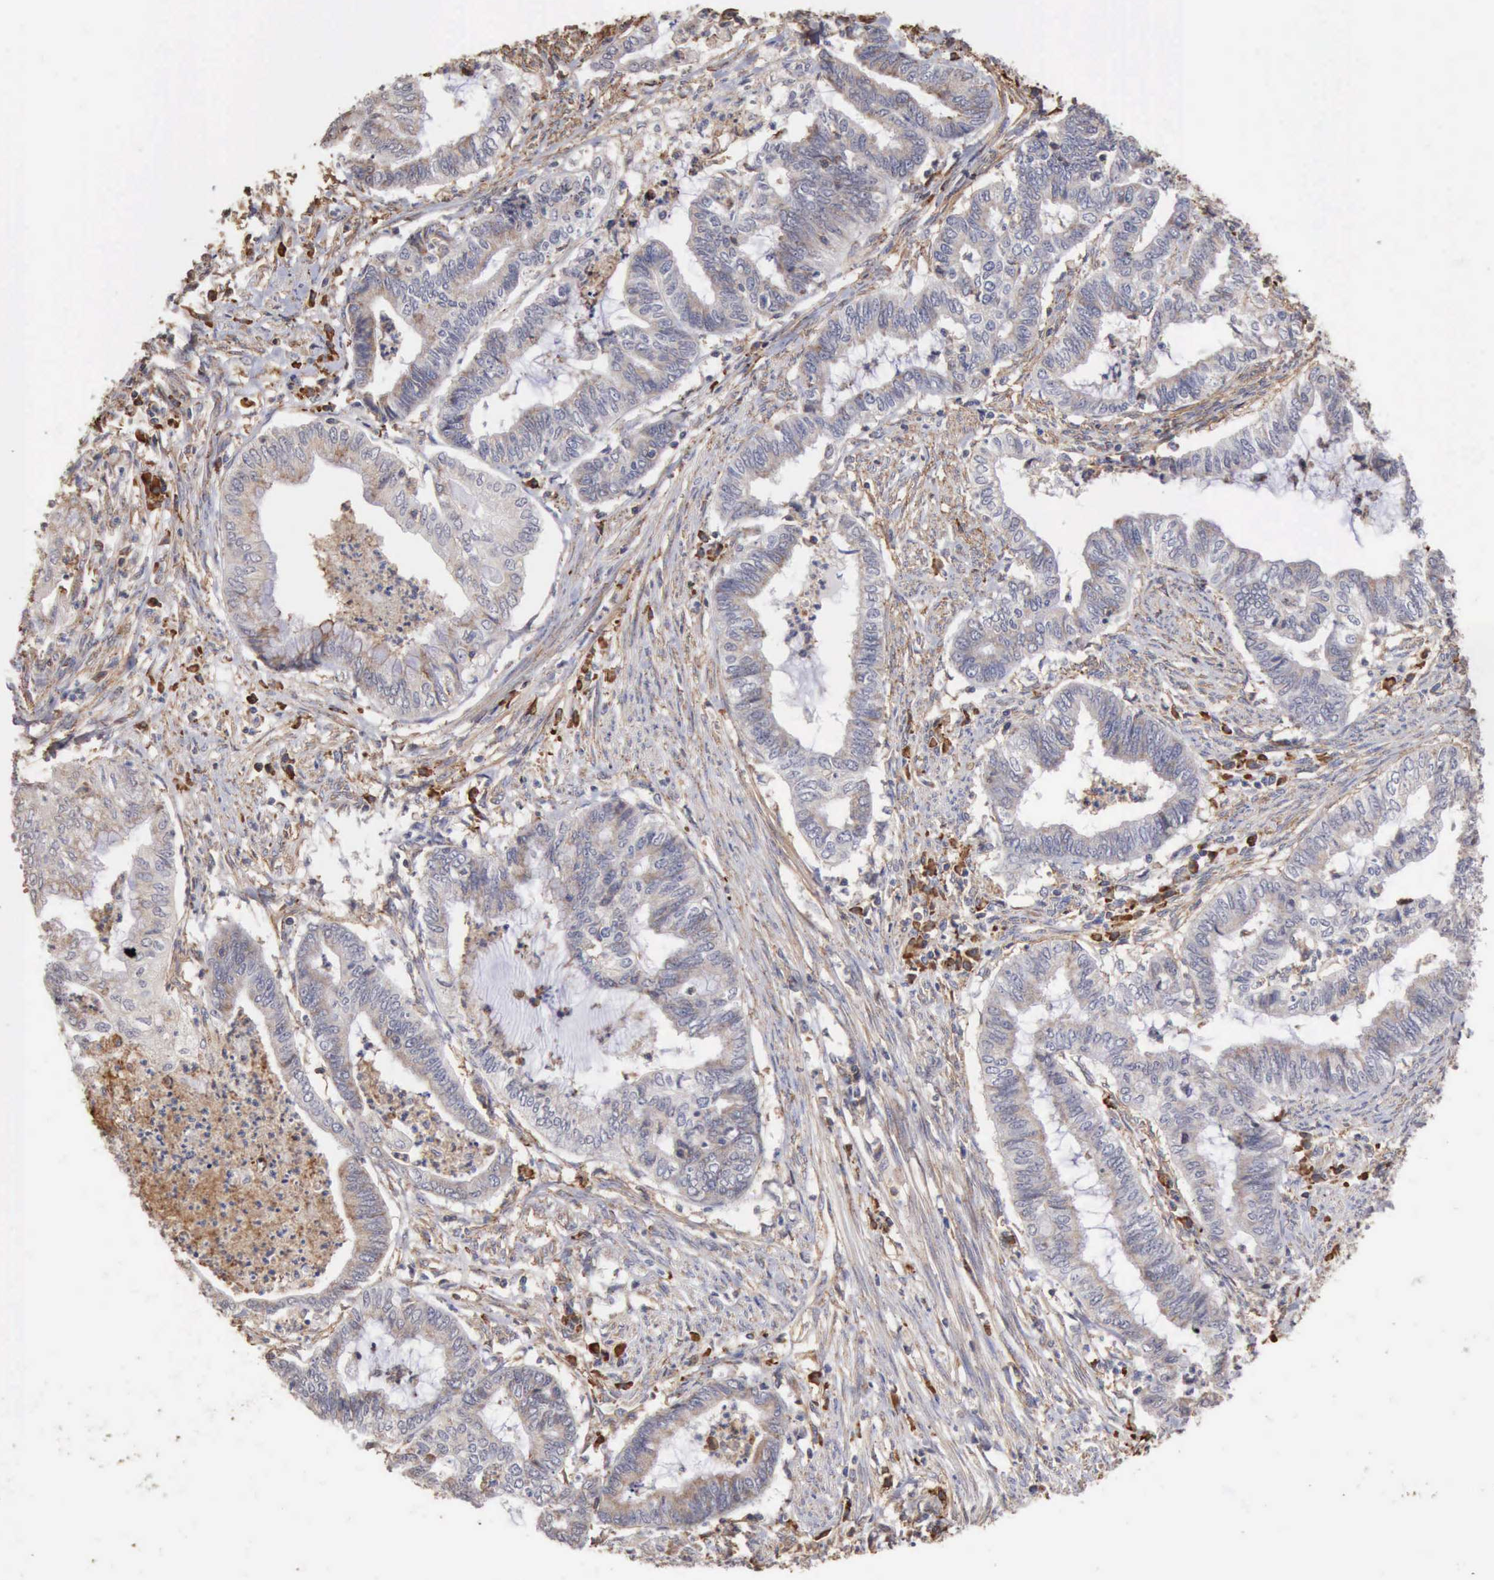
{"staining": {"intensity": "weak", "quantity": "25%-75%", "location": "cytoplasmic/membranous"}, "tissue": "endometrial cancer", "cell_type": "Tumor cells", "image_type": "cancer", "snomed": [{"axis": "morphology", "description": "Necrosis, NOS"}, {"axis": "morphology", "description": "Adenocarcinoma, NOS"}, {"axis": "topography", "description": "Endometrium"}], "caption": "Protein positivity by immunohistochemistry exhibits weak cytoplasmic/membranous staining in approximately 25%-75% of tumor cells in endometrial cancer (adenocarcinoma). The protein of interest is stained brown, and the nuclei are stained in blue (DAB IHC with brightfield microscopy, high magnification).", "gene": "GPR101", "patient": {"sex": "female", "age": 79}}